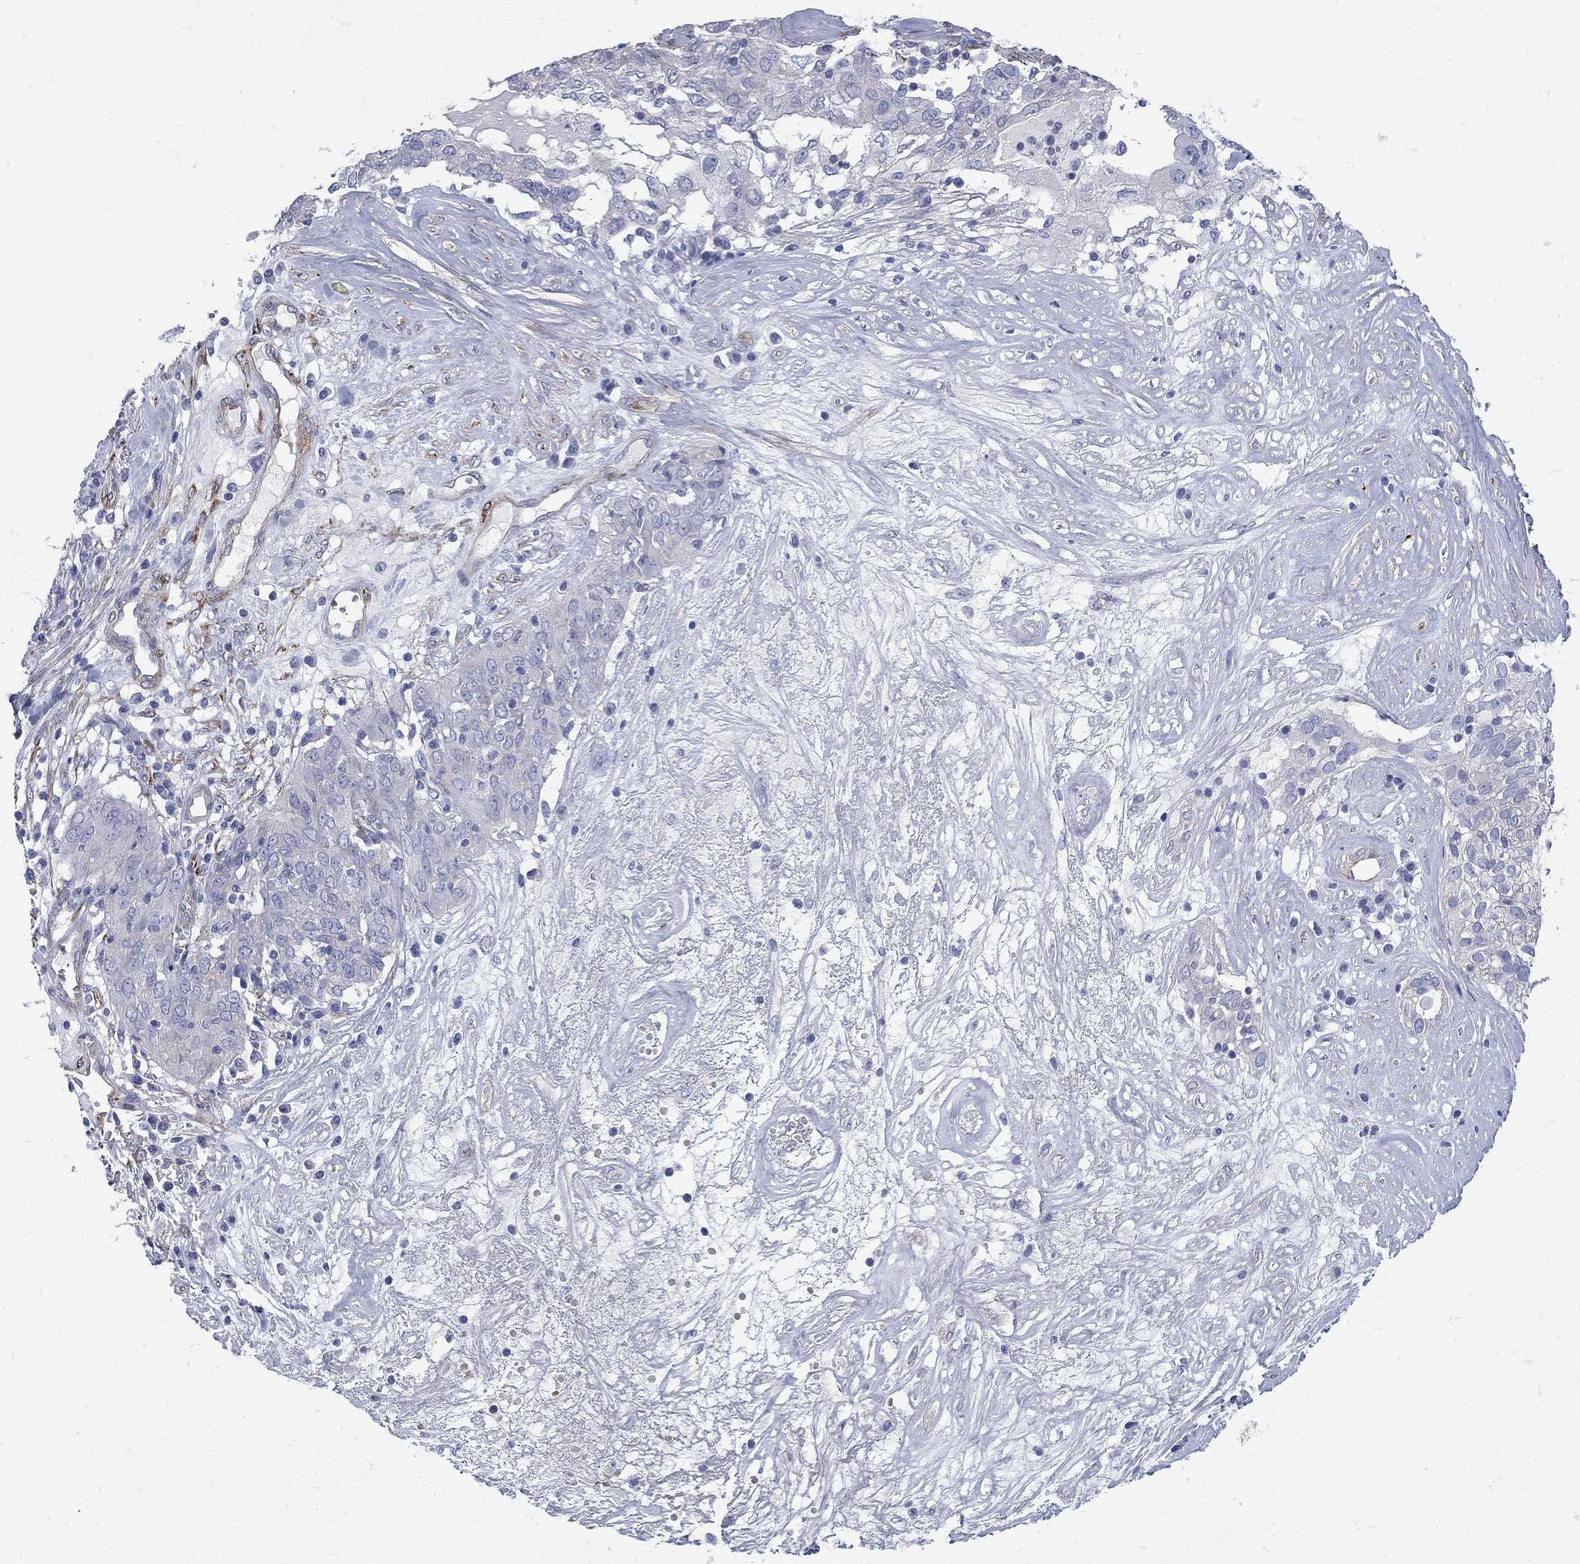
{"staining": {"intensity": "negative", "quantity": "none", "location": "none"}, "tissue": "ovarian cancer", "cell_type": "Tumor cells", "image_type": "cancer", "snomed": [{"axis": "morphology", "description": "Carcinoma, endometroid"}, {"axis": "topography", "description": "Ovary"}], "caption": "Photomicrograph shows no significant protein staining in tumor cells of endometroid carcinoma (ovarian).", "gene": "SEPTIN8", "patient": {"sex": "female", "age": 50}}